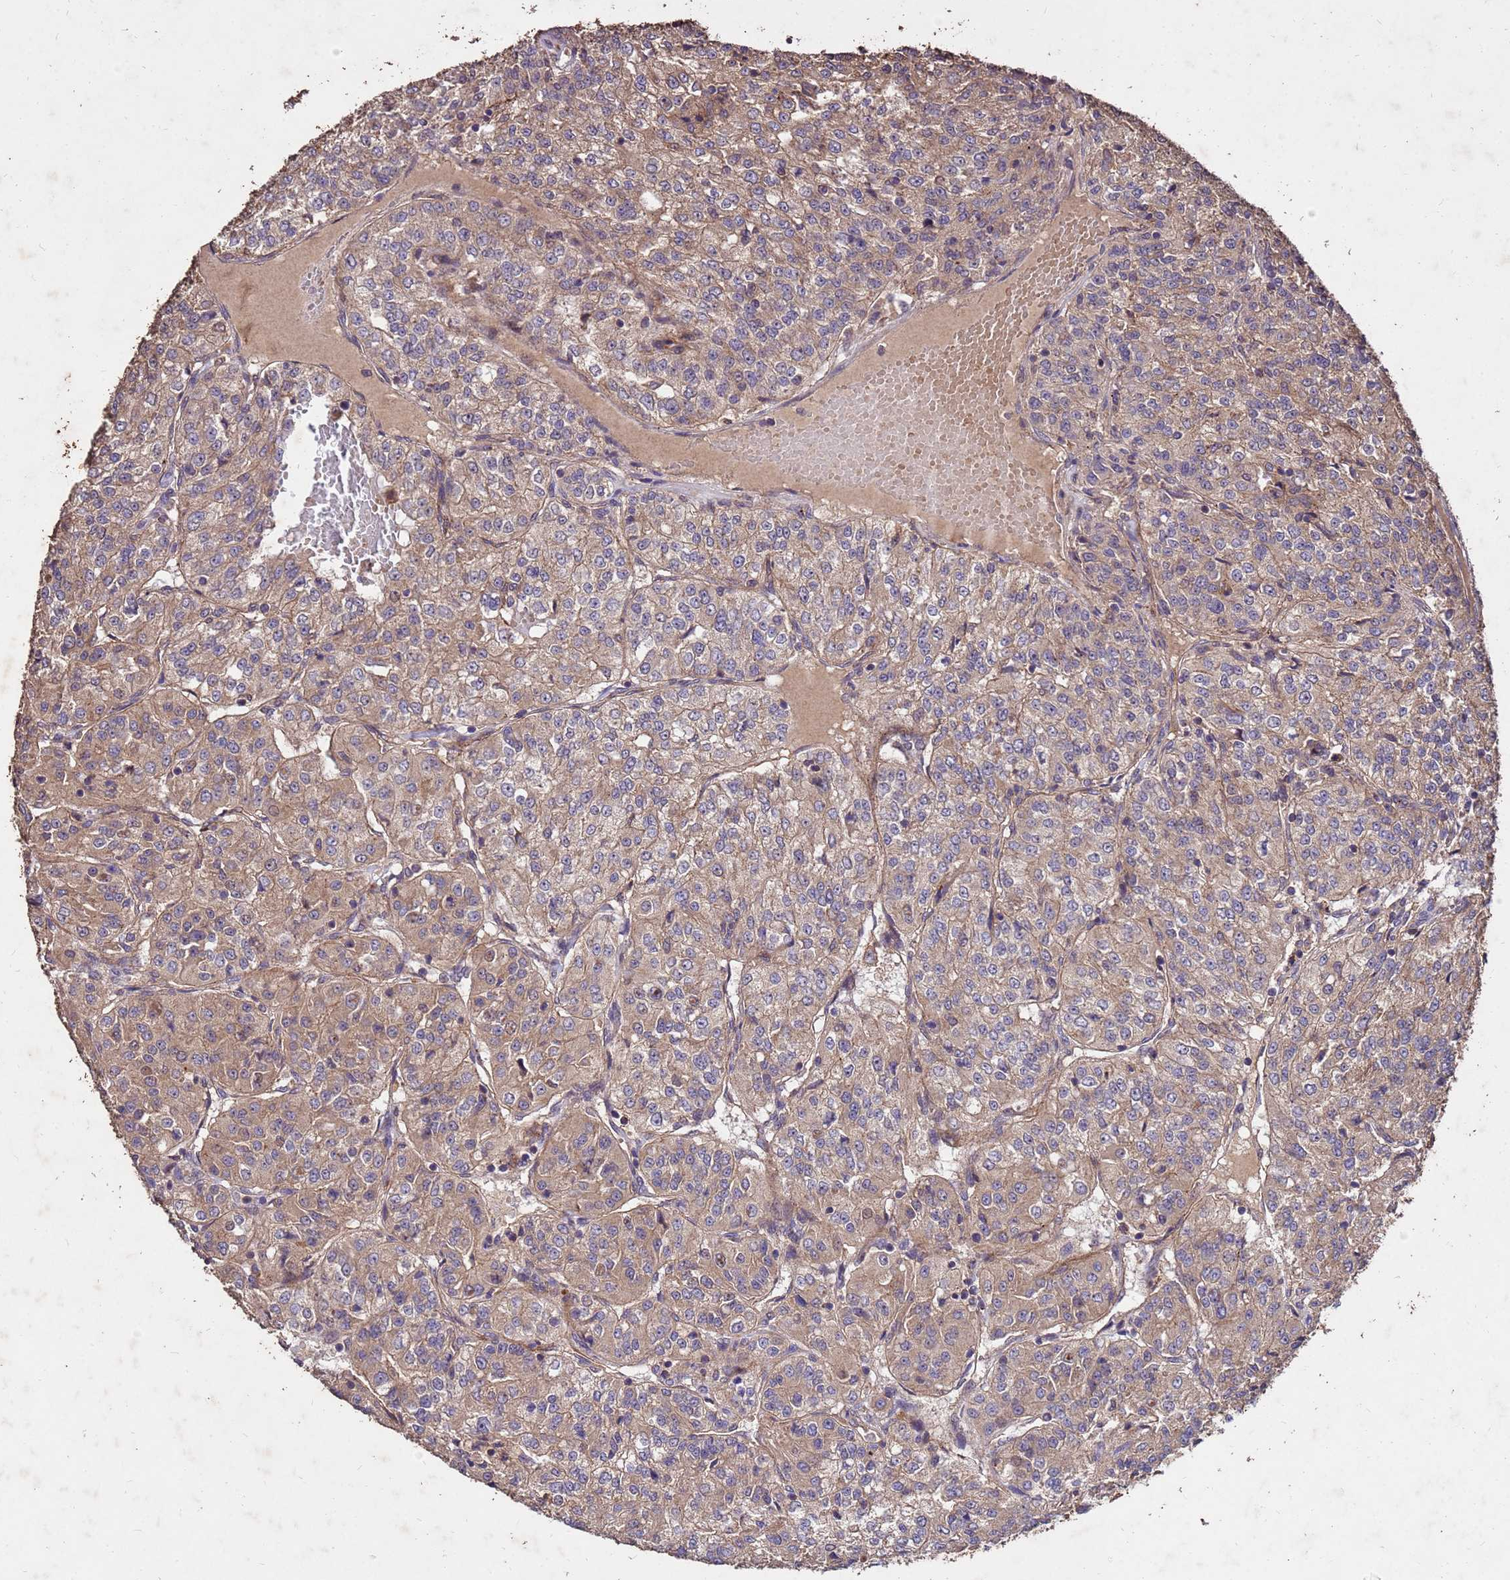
{"staining": {"intensity": "moderate", "quantity": ">75%", "location": "cytoplasmic/membranous"}, "tissue": "renal cancer", "cell_type": "Tumor cells", "image_type": "cancer", "snomed": [{"axis": "morphology", "description": "Adenocarcinoma, NOS"}, {"axis": "topography", "description": "Kidney"}], "caption": "Immunohistochemistry (IHC) (DAB) staining of renal adenocarcinoma displays moderate cytoplasmic/membranous protein staining in approximately >75% of tumor cells.", "gene": "TOR4A", "patient": {"sex": "female", "age": 63}}